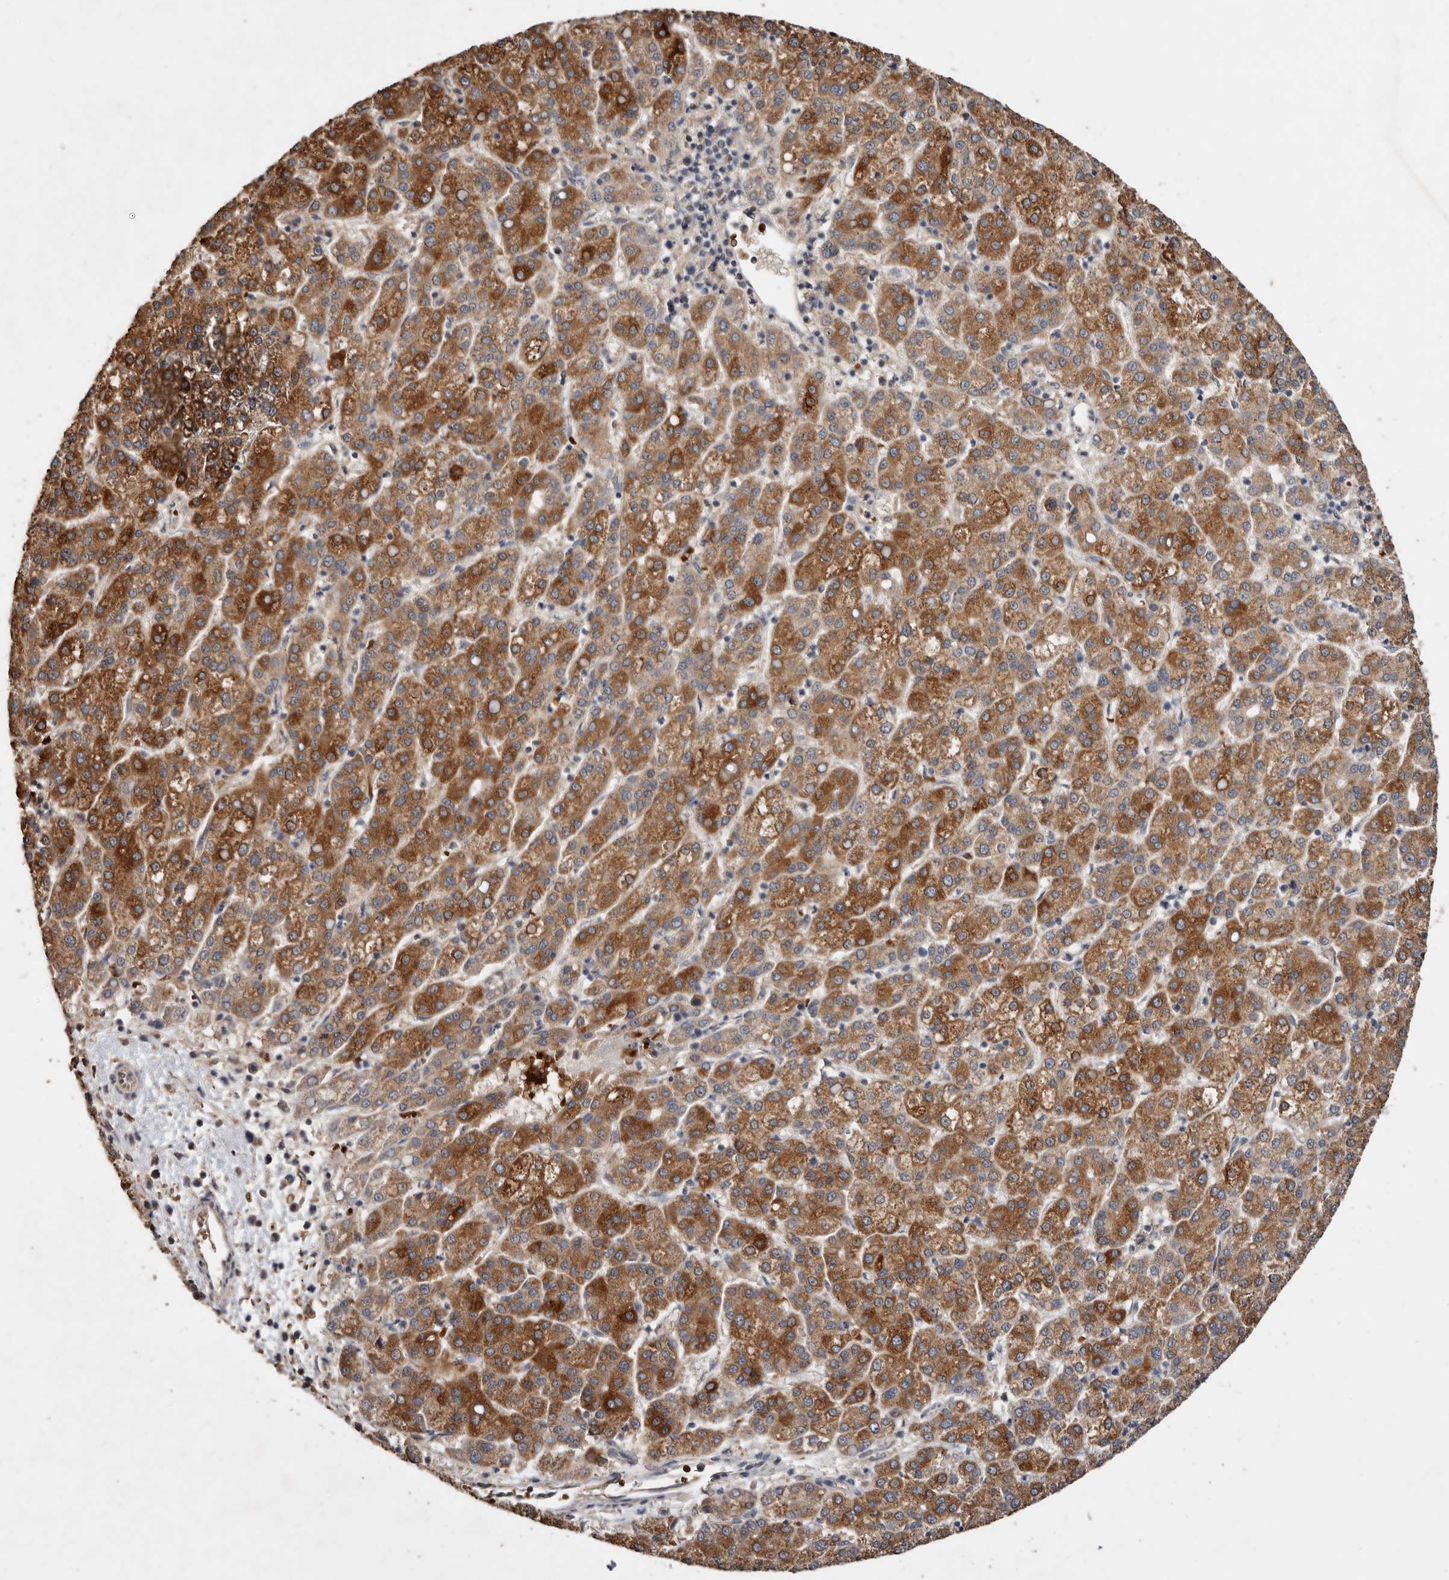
{"staining": {"intensity": "strong", "quantity": ">75%", "location": "cytoplasmic/membranous"}, "tissue": "liver cancer", "cell_type": "Tumor cells", "image_type": "cancer", "snomed": [{"axis": "morphology", "description": "Carcinoma, Hepatocellular, NOS"}, {"axis": "topography", "description": "Liver"}], "caption": "This is a photomicrograph of immunohistochemistry staining of liver cancer (hepatocellular carcinoma), which shows strong staining in the cytoplasmic/membranous of tumor cells.", "gene": "GRAMD2A", "patient": {"sex": "female", "age": 58}}